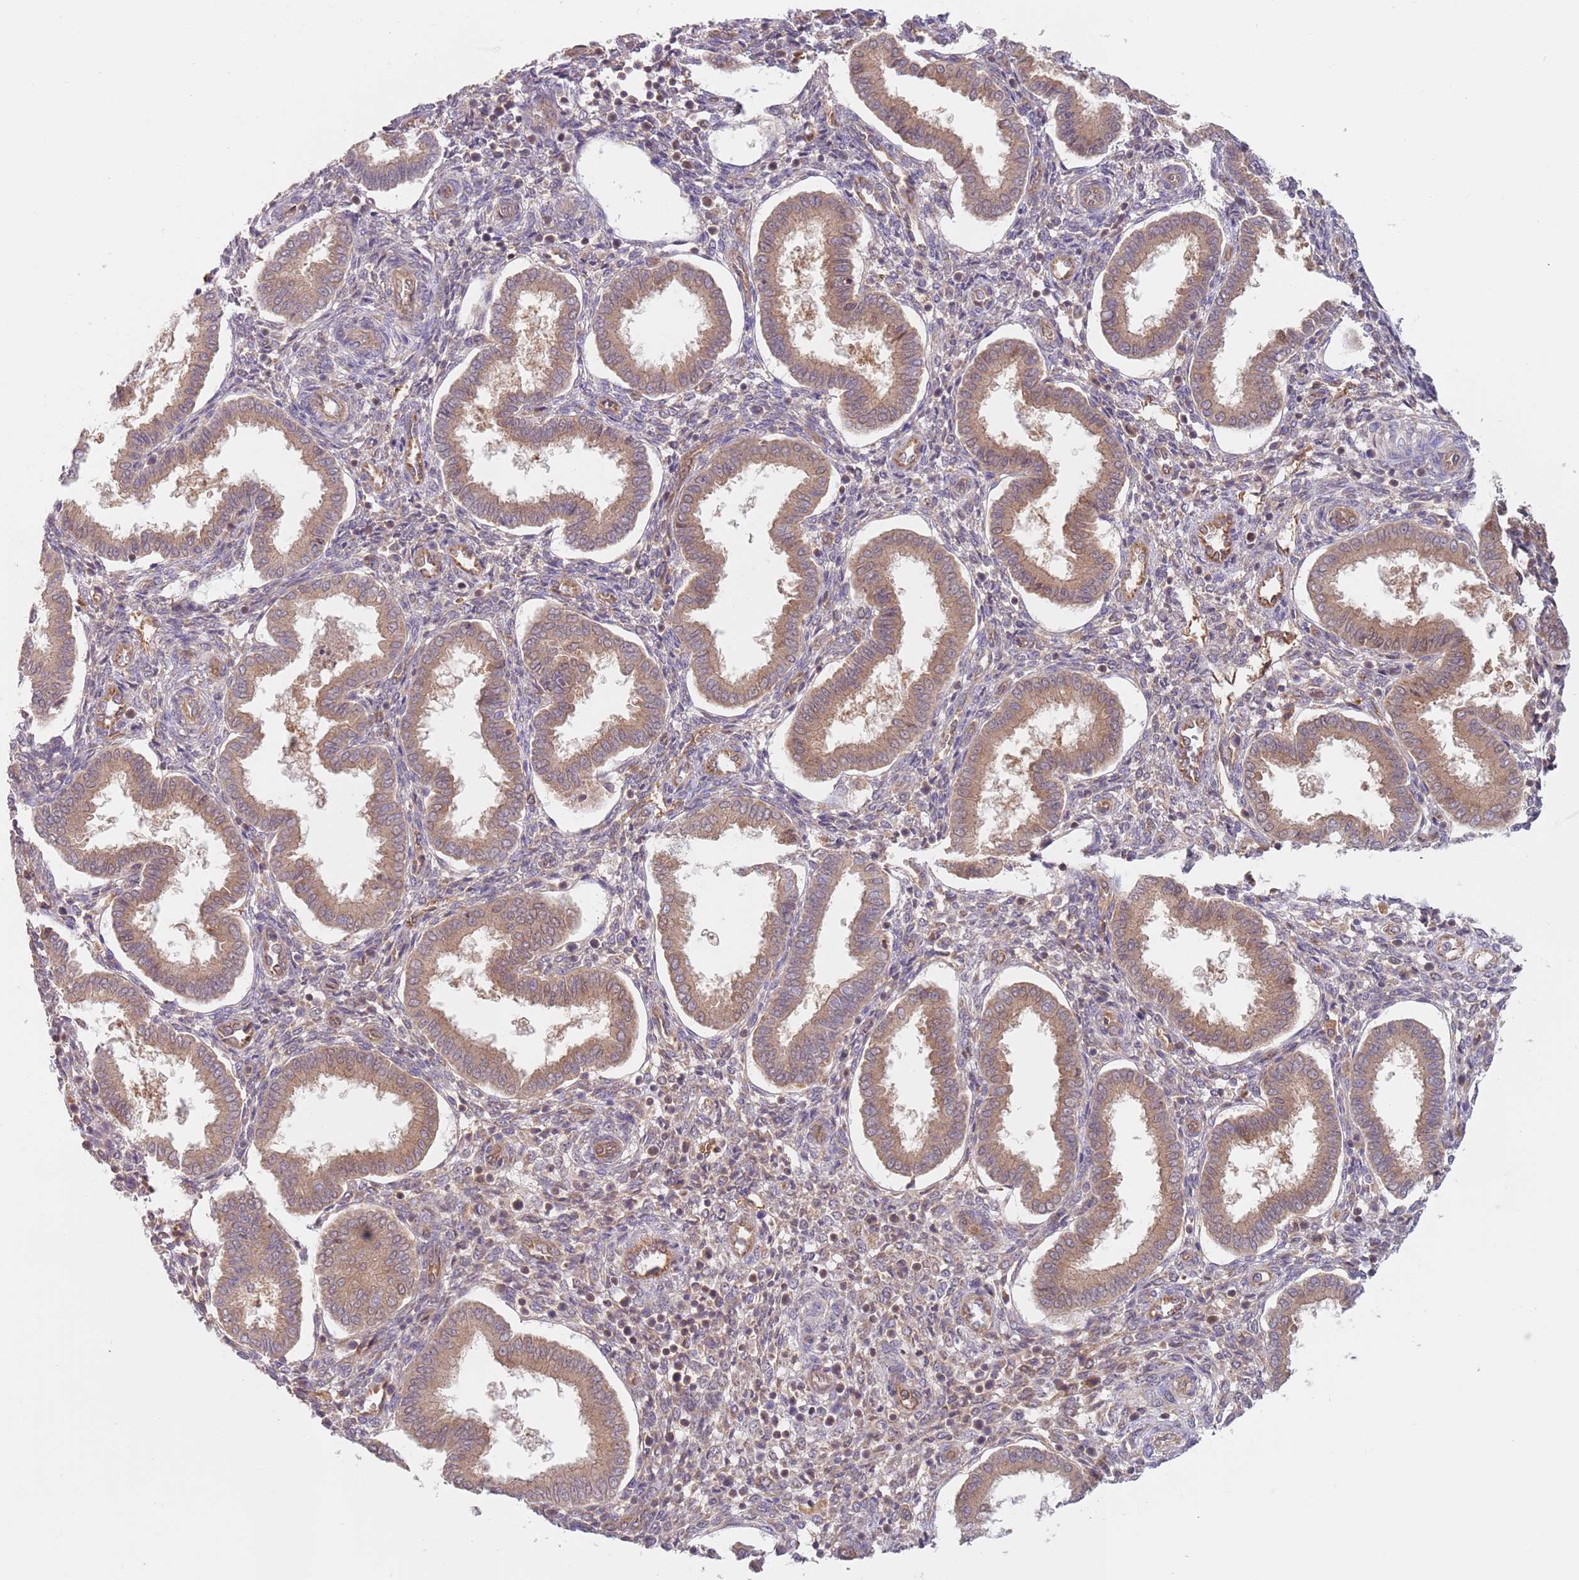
{"staining": {"intensity": "moderate", "quantity": "25%-75%", "location": "cytoplasmic/membranous"}, "tissue": "endometrium", "cell_type": "Cells in endometrial stroma", "image_type": "normal", "snomed": [{"axis": "morphology", "description": "Normal tissue, NOS"}, {"axis": "topography", "description": "Endometrium"}], "caption": "Brown immunohistochemical staining in benign human endometrium displays moderate cytoplasmic/membranous expression in about 25%-75% of cells in endometrial stroma. (DAB (3,3'-diaminobenzidine) IHC, brown staining for protein, blue staining for nuclei).", "gene": "GUK1", "patient": {"sex": "female", "age": 24}}